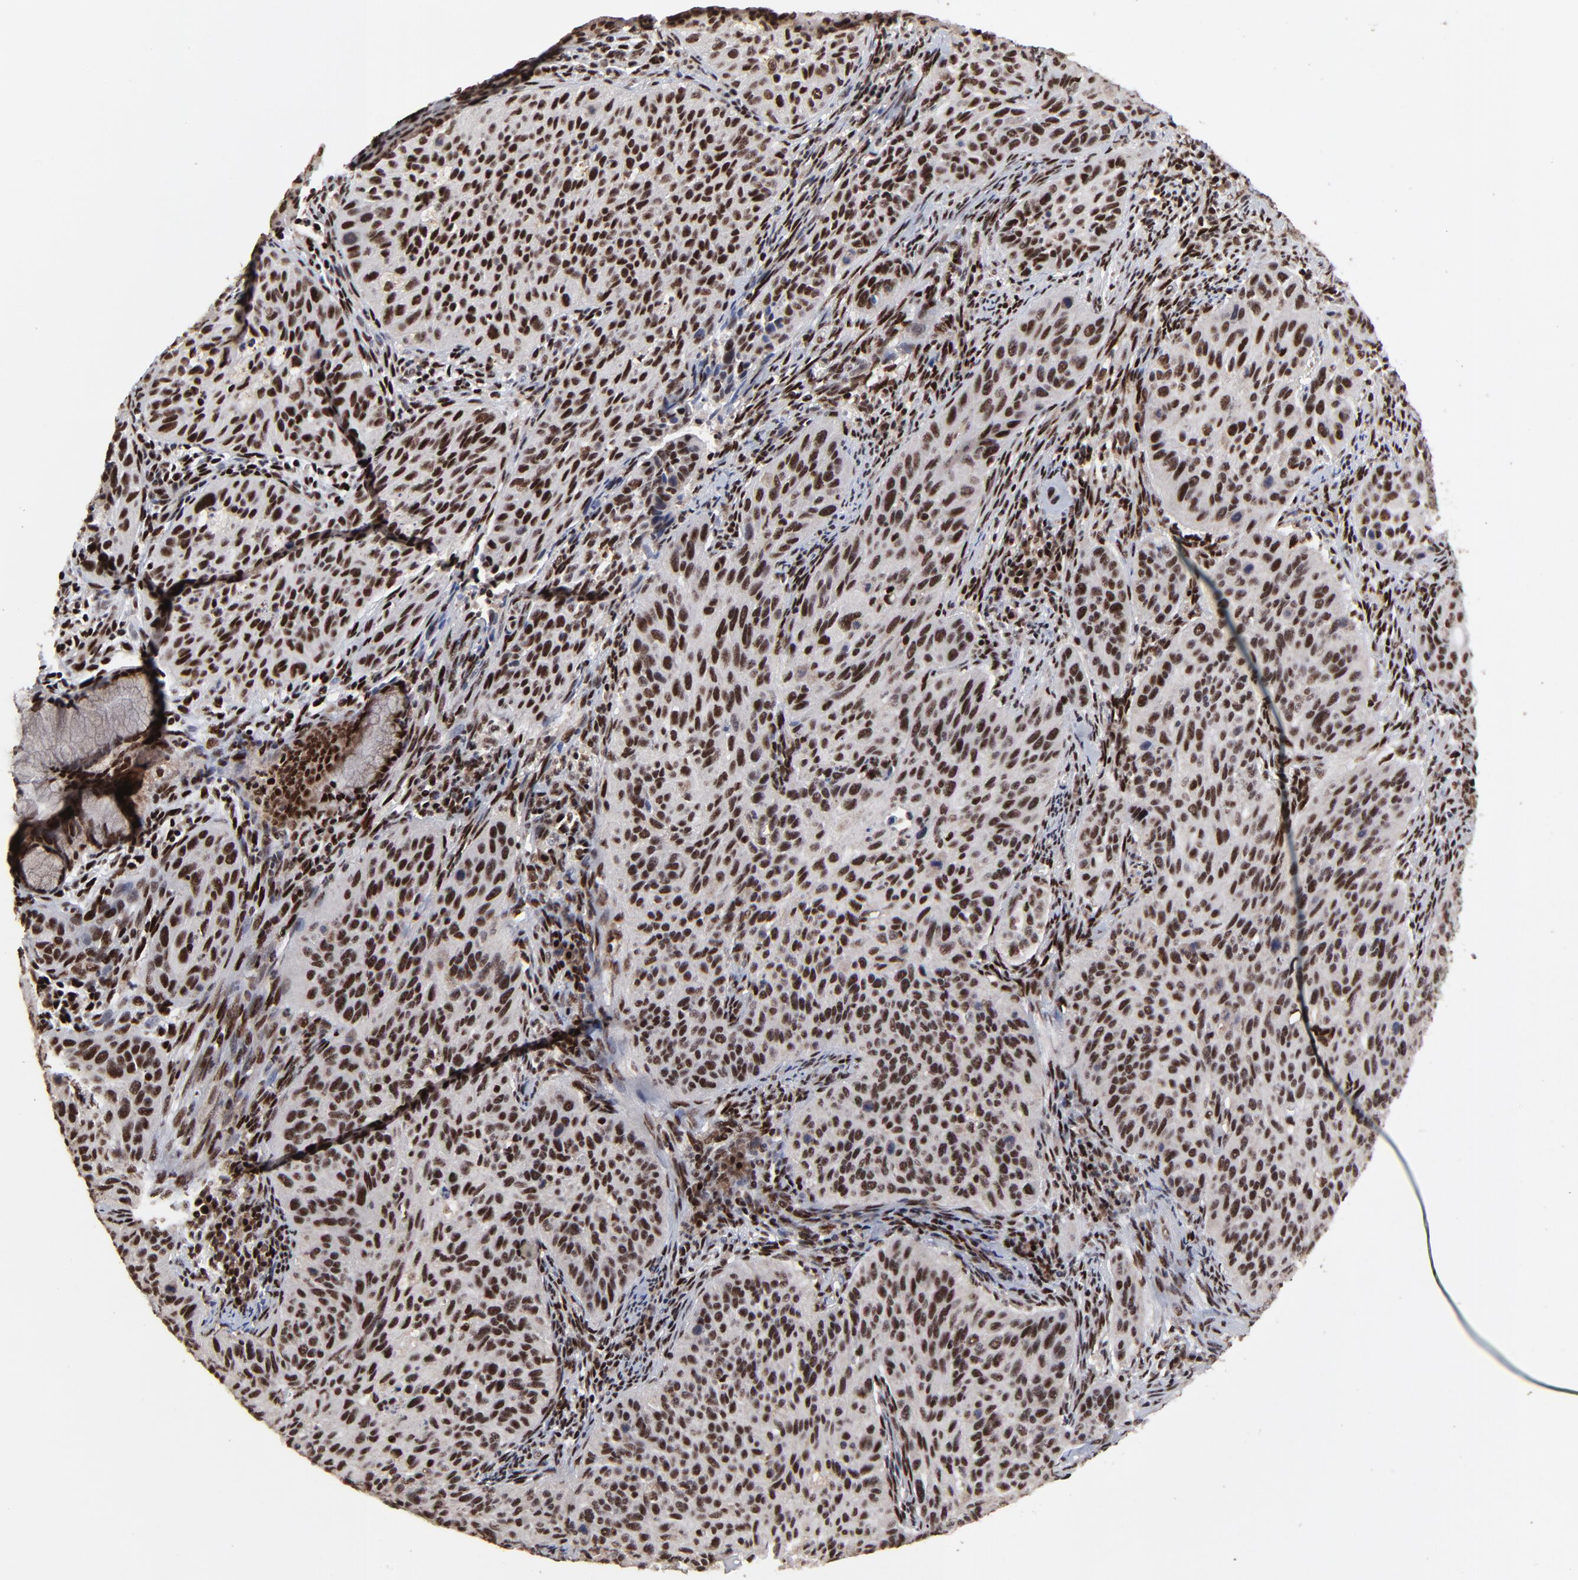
{"staining": {"intensity": "strong", "quantity": ">75%", "location": "nuclear"}, "tissue": "cervical cancer", "cell_type": "Tumor cells", "image_type": "cancer", "snomed": [{"axis": "morphology", "description": "Squamous cell carcinoma, NOS"}, {"axis": "topography", "description": "Cervix"}], "caption": "Tumor cells exhibit high levels of strong nuclear positivity in approximately >75% of cells in human cervical cancer (squamous cell carcinoma). (DAB = brown stain, brightfield microscopy at high magnification).", "gene": "RBM22", "patient": {"sex": "female", "age": 57}}